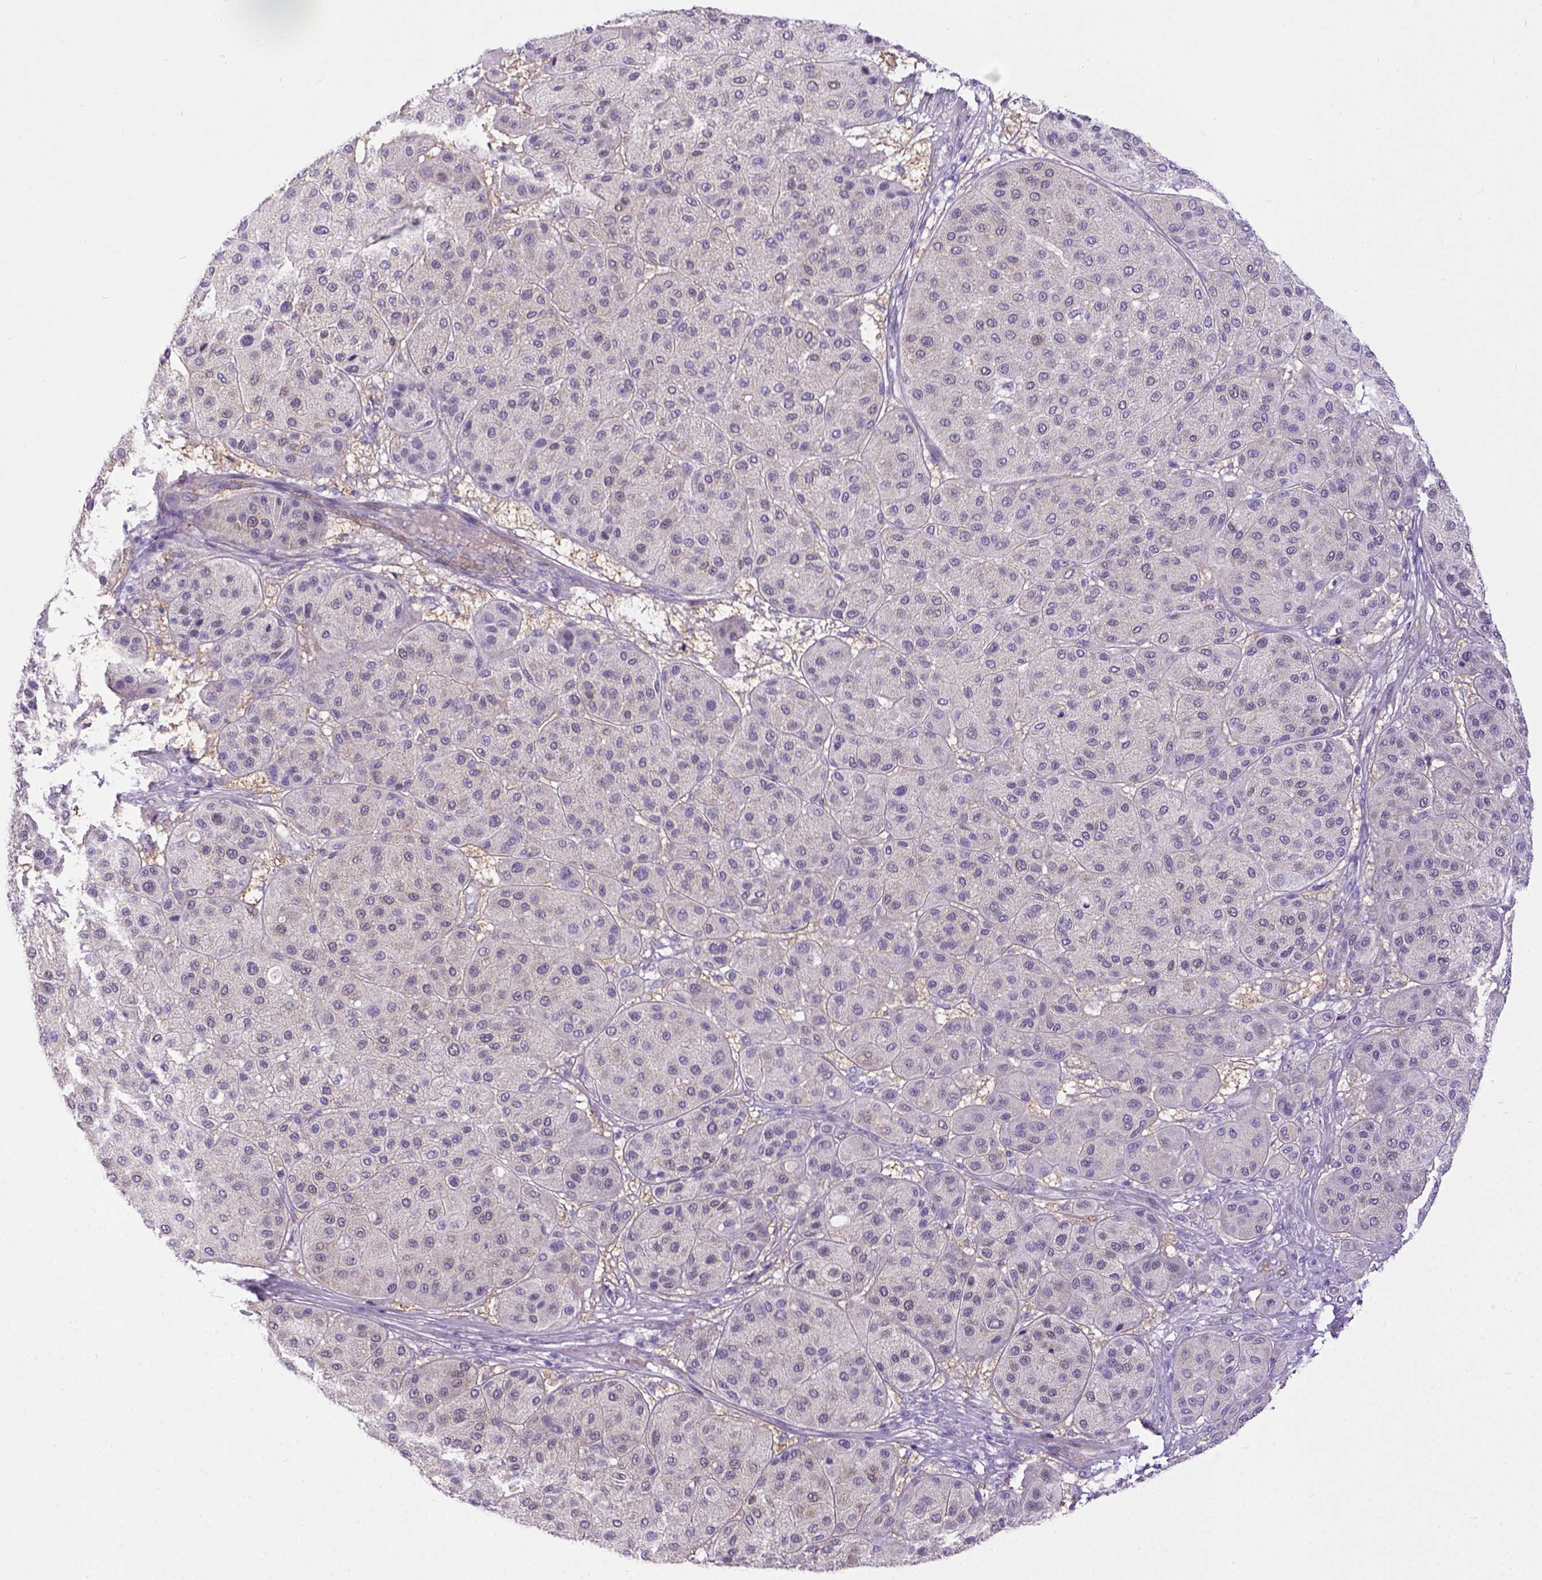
{"staining": {"intensity": "negative", "quantity": "none", "location": "none"}, "tissue": "melanoma", "cell_type": "Tumor cells", "image_type": "cancer", "snomed": [{"axis": "morphology", "description": "Malignant melanoma, Metastatic site"}, {"axis": "topography", "description": "Smooth muscle"}], "caption": "Immunohistochemistry of human melanoma exhibits no staining in tumor cells.", "gene": "BTN1A1", "patient": {"sex": "male", "age": 41}}